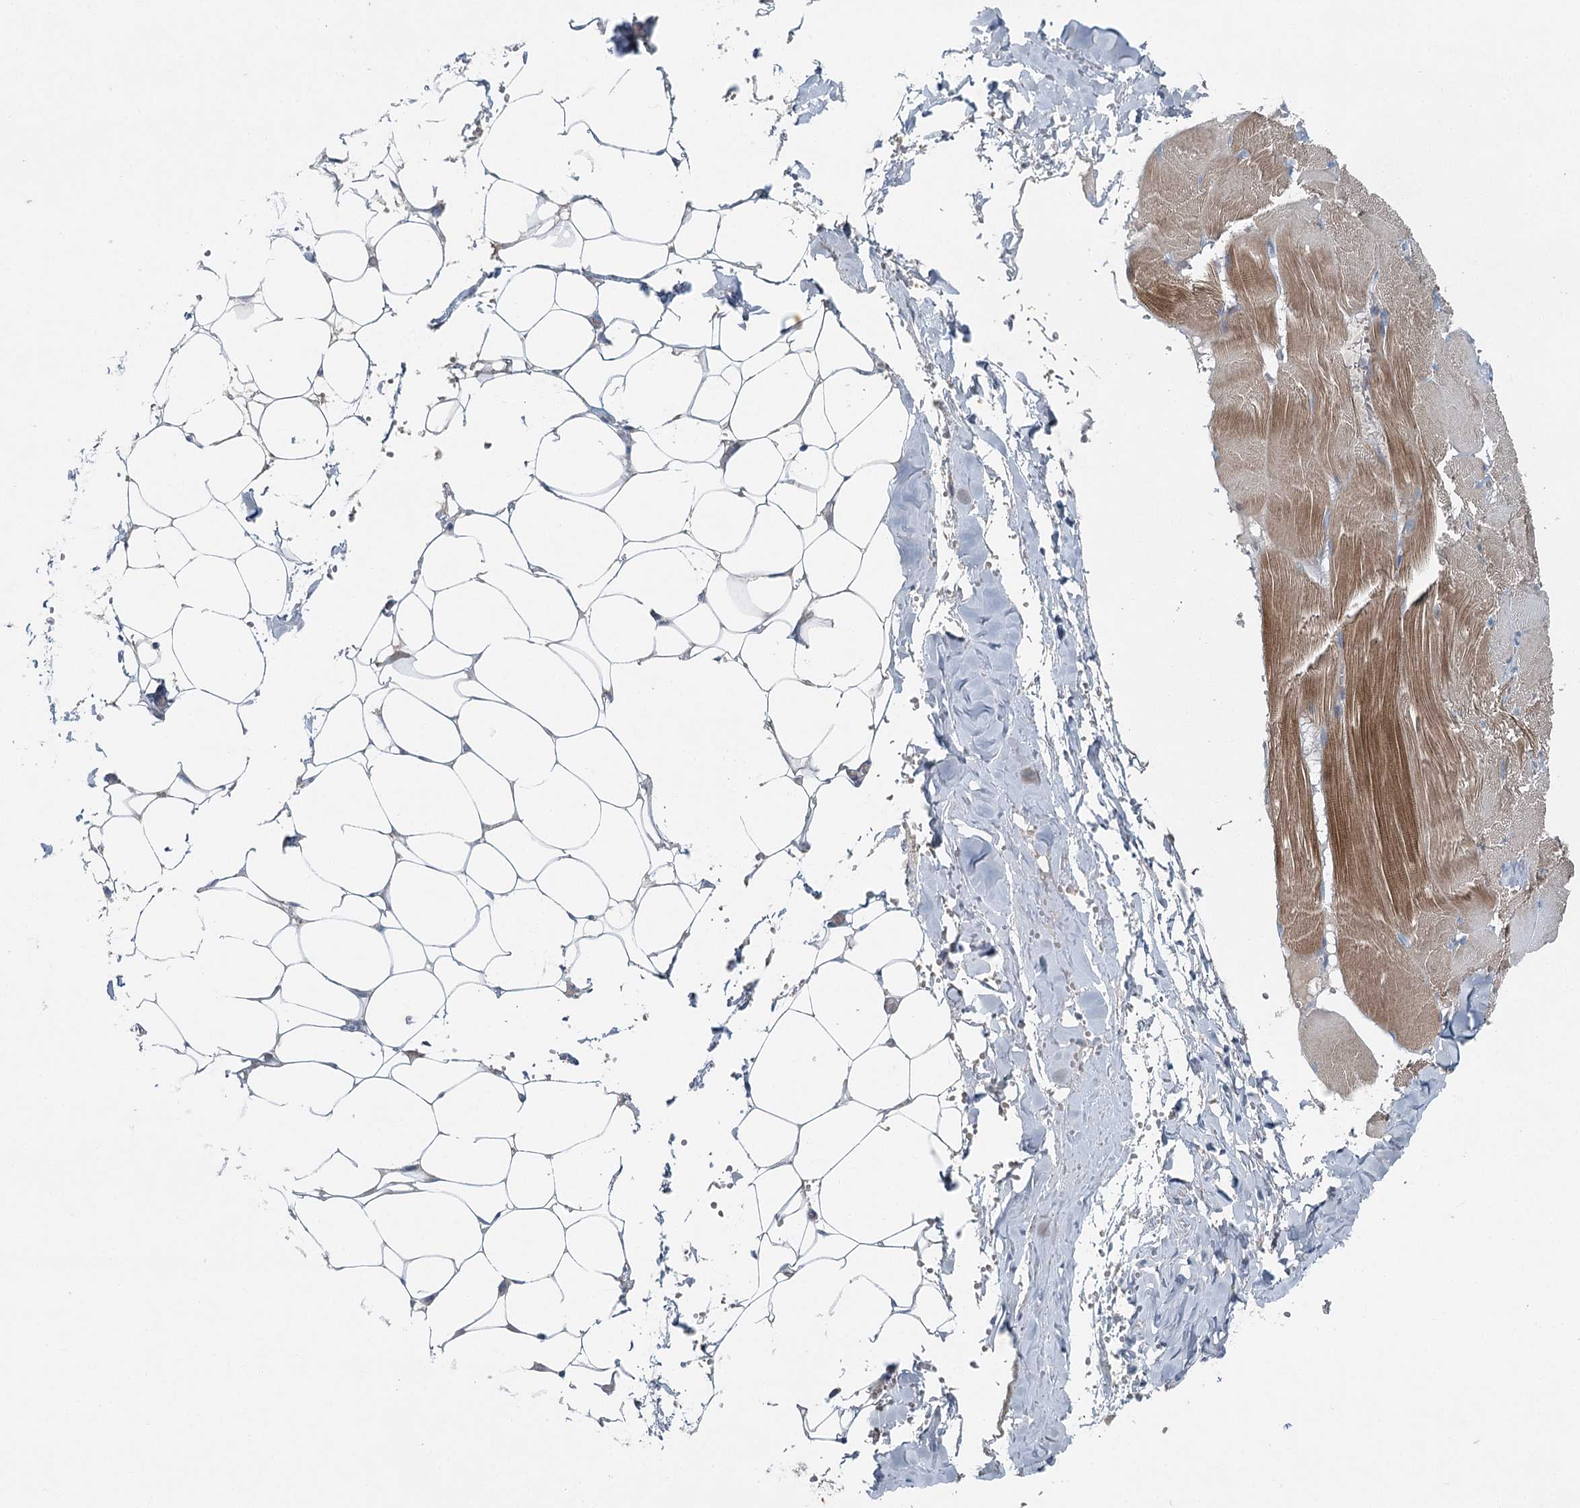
{"staining": {"intensity": "negative", "quantity": "none", "location": "none"}, "tissue": "adipose tissue", "cell_type": "Adipocytes", "image_type": "normal", "snomed": [{"axis": "morphology", "description": "Normal tissue, NOS"}, {"axis": "topography", "description": "Skeletal muscle"}, {"axis": "topography", "description": "Peripheral nerve tissue"}], "caption": "Normal adipose tissue was stained to show a protein in brown. There is no significant positivity in adipocytes. (DAB immunohistochemistry, high magnification).", "gene": "CHCHD5", "patient": {"sex": "female", "age": 55}}